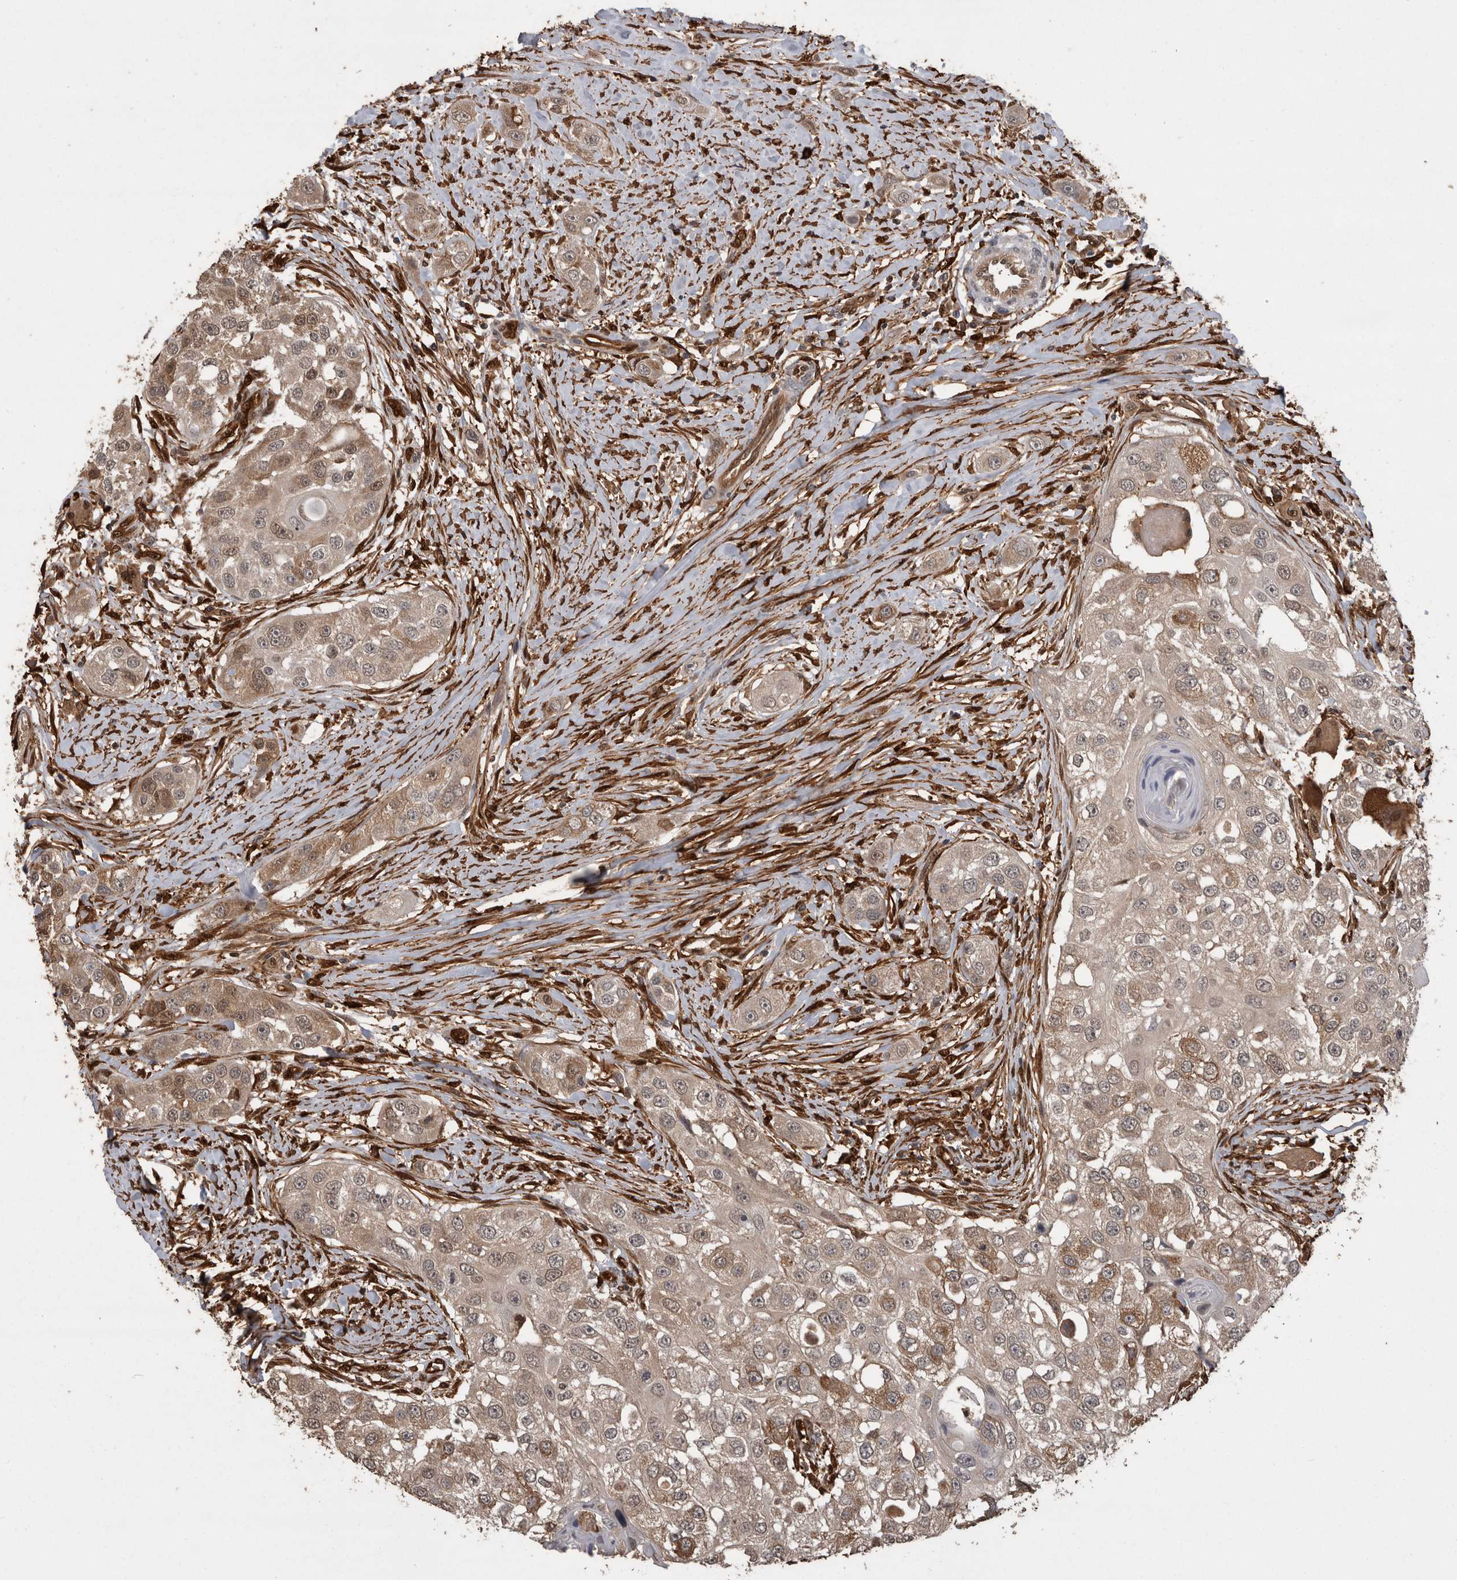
{"staining": {"intensity": "weak", "quantity": ">75%", "location": "cytoplasmic/membranous,nuclear"}, "tissue": "head and neck cancer", "cell_type": "Tumor cells", "image_type": "cancer", "snomed": [{"axis": "morphology", "description": "Normal tissue, NOS"}, {"axis": "morphology", "description": "Squamous cell carcinoma, NOS"}, {"axis": "topography", "description": "Skeletal muscle"}, {"axis": "topography", "description": "Head-Neck"}], "caption": "High-power microscopy captured an immunohistochemistry image of head and neck cancer, revealing weak cytoplasmic/membranous and nuclear positivity in approximately >75% of tumor cells. Ihc stains the protein in brown and the nuclei are stained blue.", "gene": "LXN", "patient": {"sex": "male", "age": 51}}